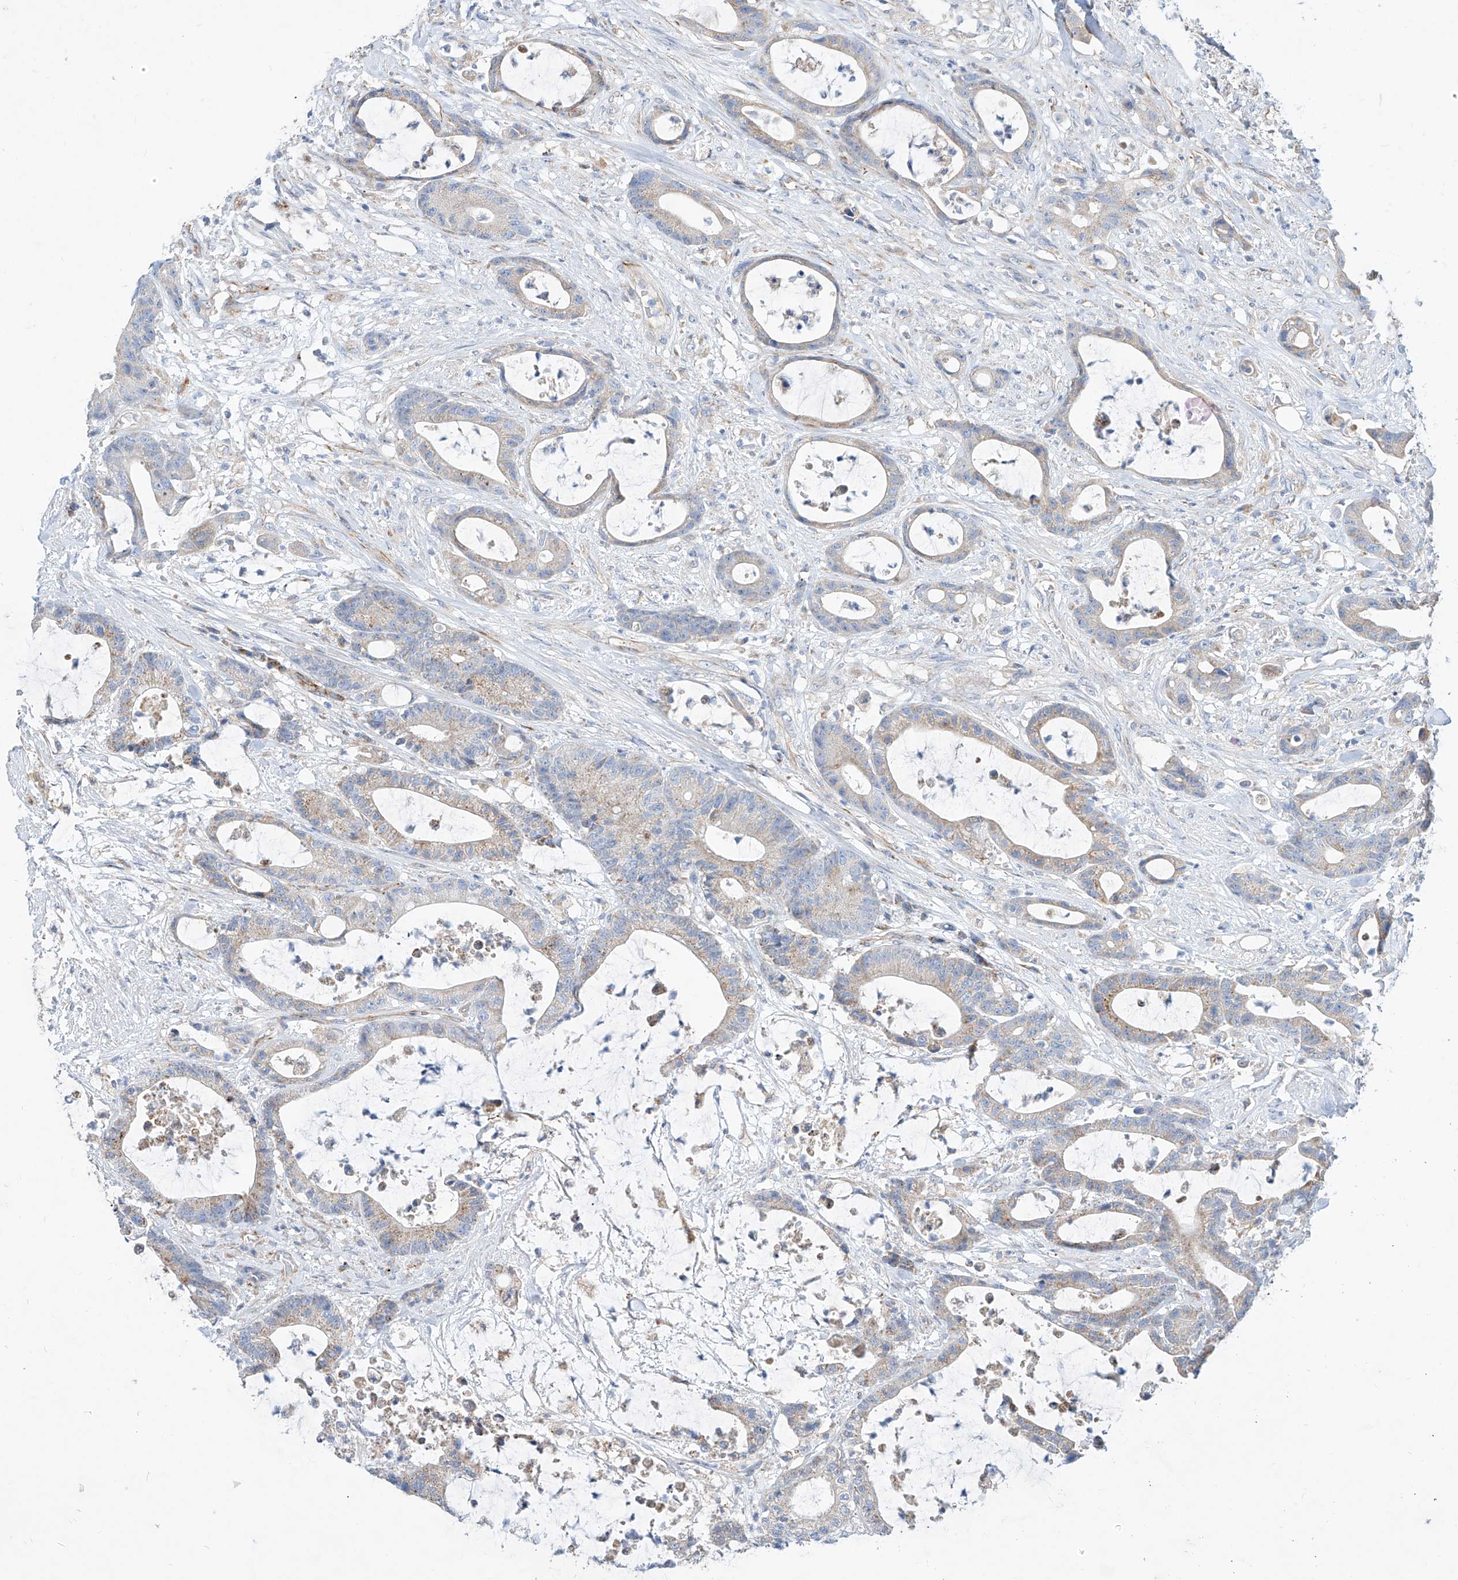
{"staining": {"intensity": "moderate", "quantity": "<25%", "location": "cytoplasmic/membranous"}, "tissue": "colorectal cancer", "cell_type": "Tumor cells", "image_type": "cancer", "snomed": [{"axis": "morphology", "description": "Adenocarcinoma, NOS"}, {"axis": "topography", "description": "Colon"}], "caption": "A high-resolution photomicrograph shows IHC staining of colorectal cancer (adenocarcinoma), which shows moderate cytoplasmic/membranous expression in about <25% of tumor cells. (Brightfield microscopy of DAB IHC at high magnification).", "gene": "CST9", "patient": {"sex": "female", "age": 84}}